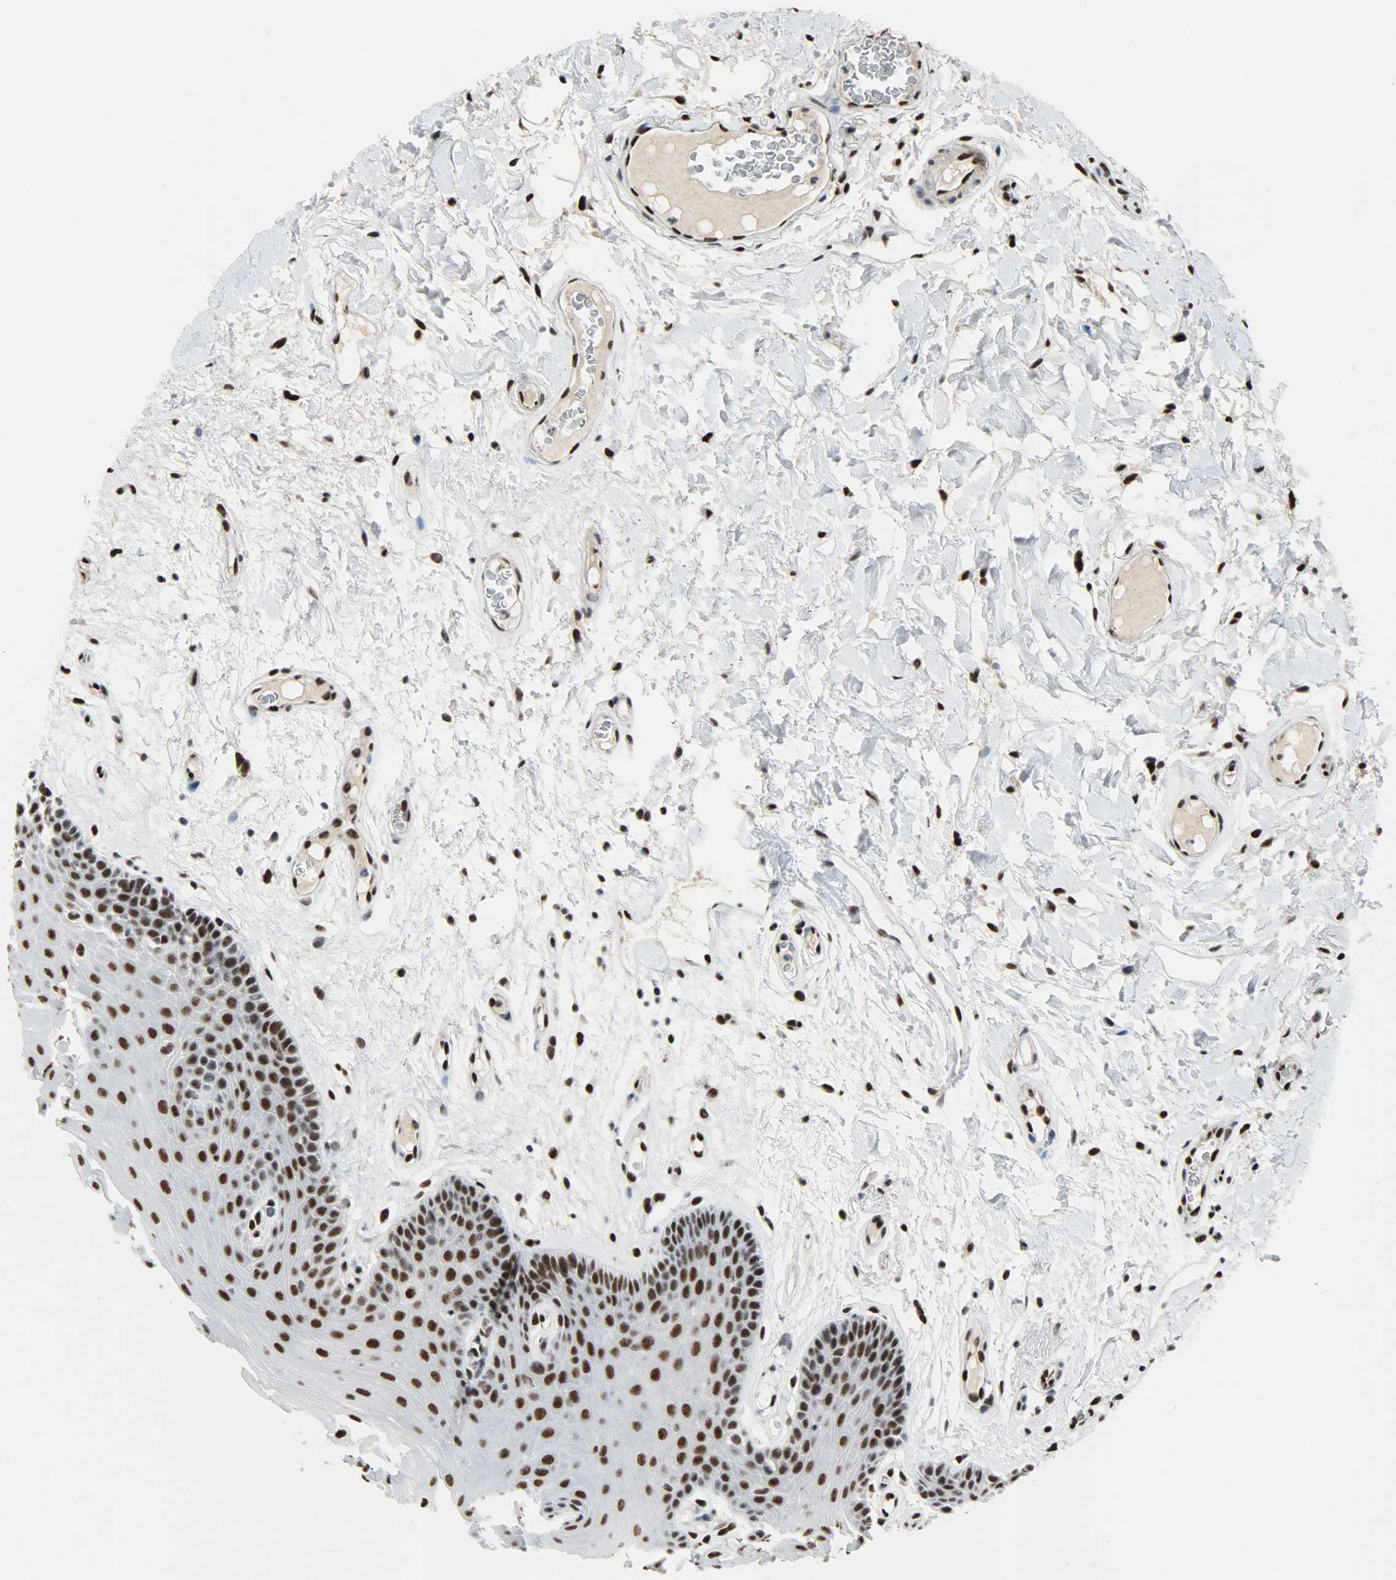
{"staining": {"intensity": "strong", "quantity": ">75%", "location": "nuclear"}, "tissue": "oral mucosa", "cell_type": "Squamous epithelial cells", "image_type": "normal", "snomed": [{"axis": "morphology", "description": "Normal tissue, NOS"}, {"axis": "morphology", "description": "Squamous cell carcinoma, NOS"}, {"axis": "topography", "description": "Skeletal muscle"}, {"axis": "topography", "description": "Oral tissue"}, {"axis": "topography", "description": "Head-Neck"}], "caption": "This histopathology image demonstrates unremarkable oral mucosa stained with immunohistochemistry to label a protein in brown. The nuclear of squamous epithelial cells show strong positivity for the protein. Nuclei are counter-stained blue.", "gene": "SSB", "patient": {"sex": "male", "age": 71}}